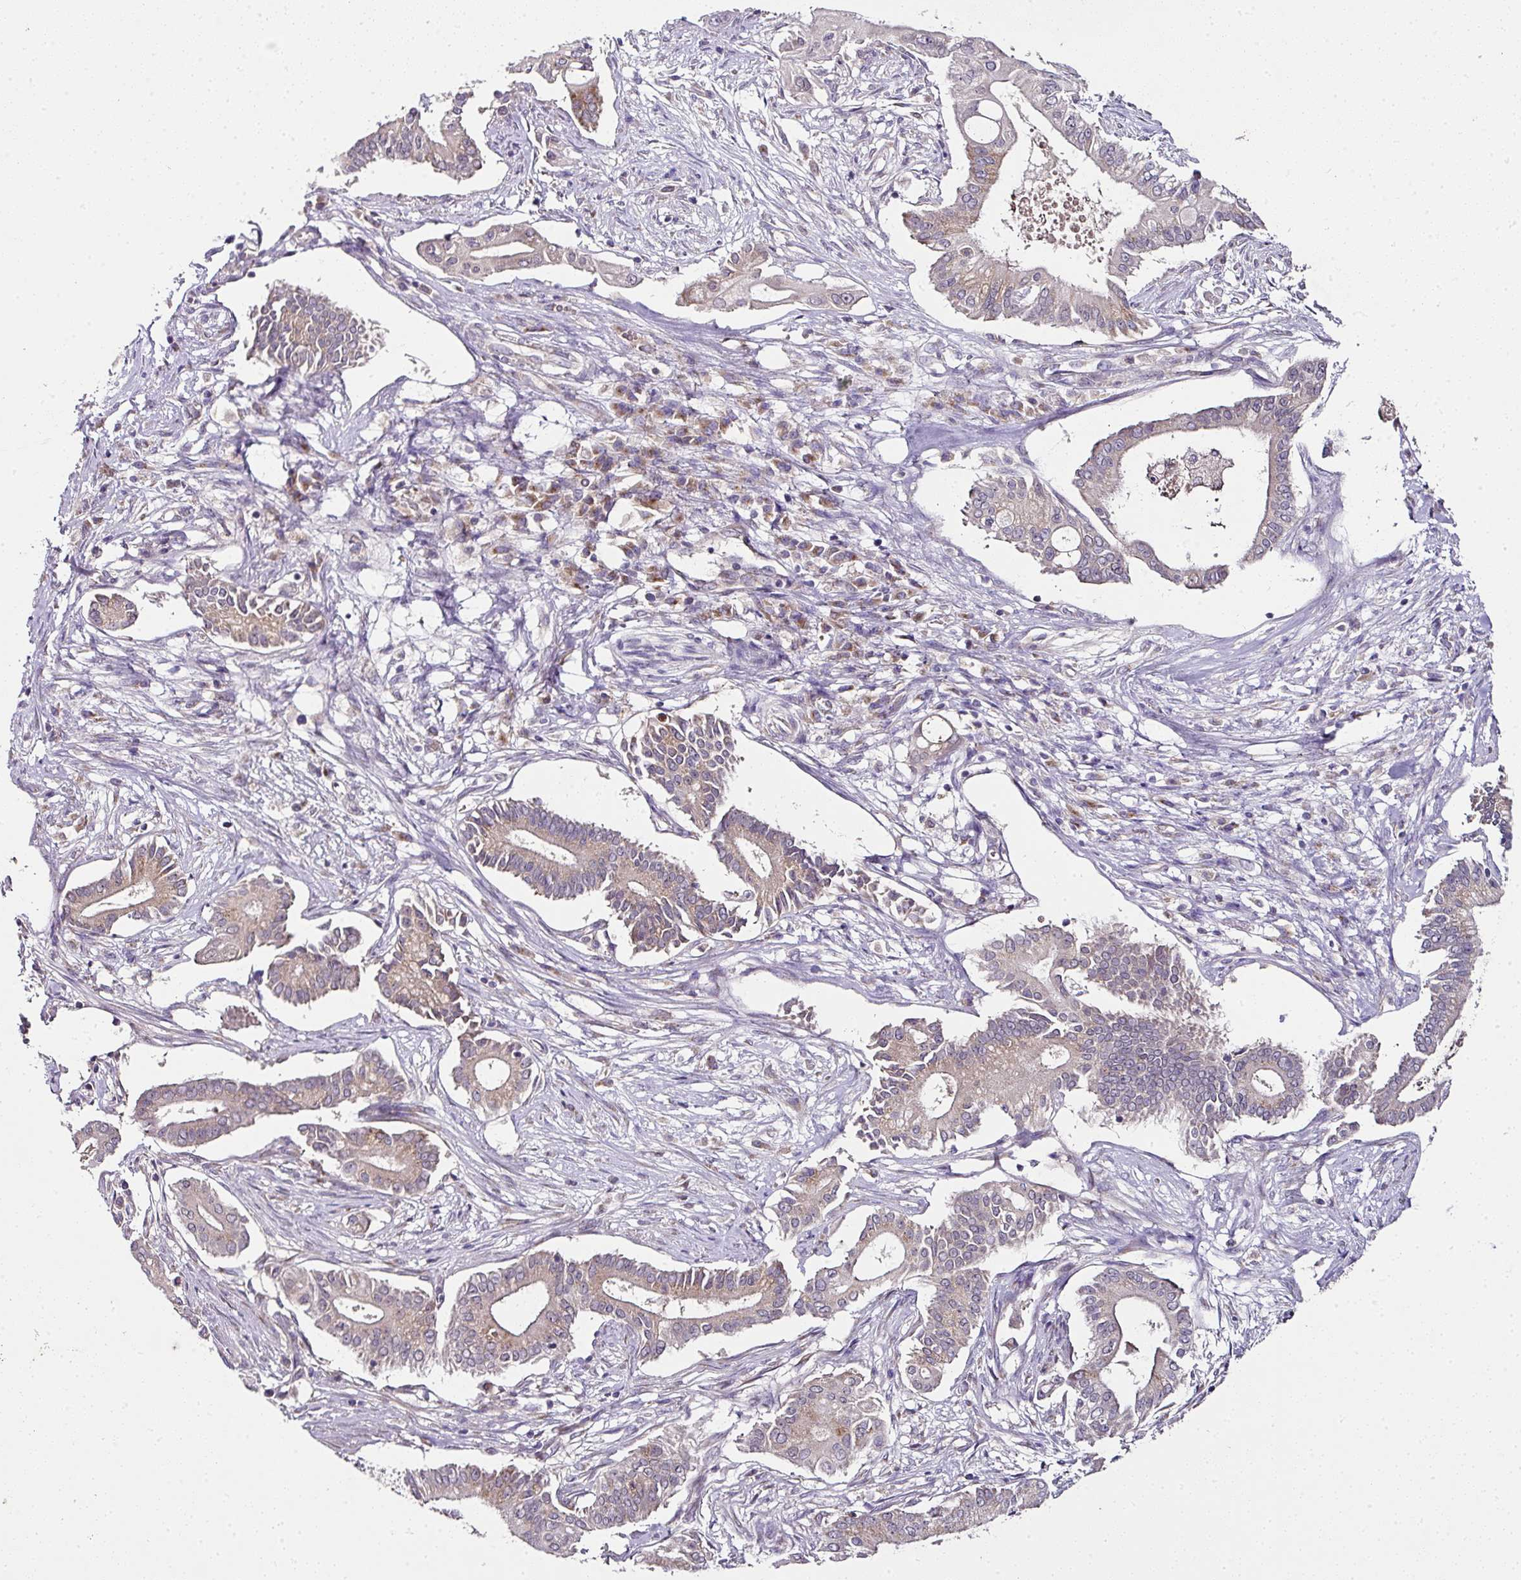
{"staining": {"intensity": "weak", "quantity": ">75%", "location": "cytoplasmic/membranous"}, "tissue": "pancreatic cancer", "cell_type": "Tumor cells", "image_type": "cancer", "snomed": [{"axis": "morphology", "description": "Adenocarcinoma, NOS"}, {"axis": "topography", "description": "Pancreas"}], "caption": "High-magnification brightfield microscopy of adenocarcinoma (pancreatic) stained with DAB (brown) and counterstained with hematoxylin (blue). tumor cells exhibit weak cytoplasmic/membranous expression is present in approximately>75% of cells.", "gene": "SKIC2", "patient": {"sex": "female", "age": 68}}